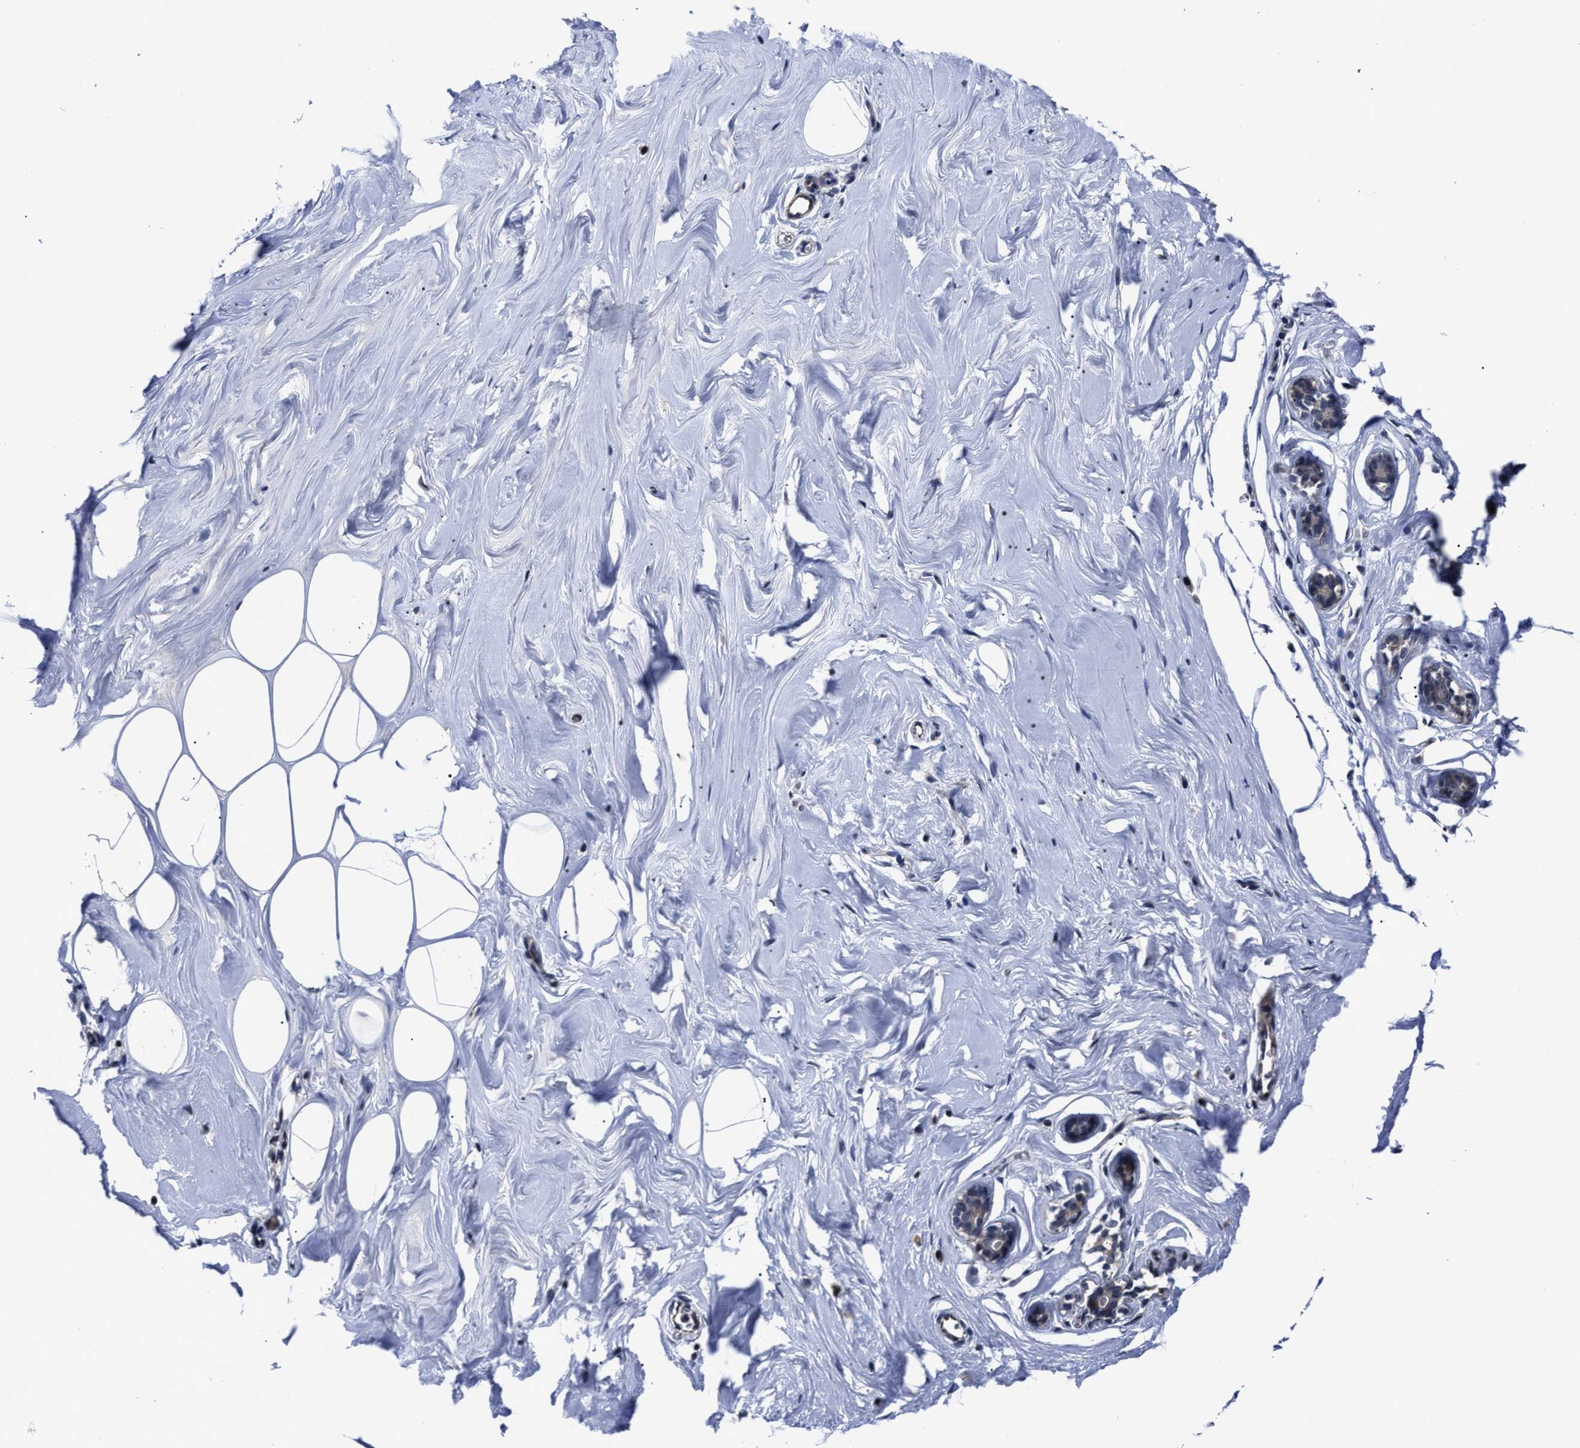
{"staining": {"intensity": "negative", "quantity": "none", "location": "none"}, "tissue": "adipose tissue", "cell_type": "Adipocytes", "image_type": "normal", "snomed": [{"axis": "morphology", "description": "Normal tissue, NOS"}, {"axis": "morphology", "description": "Fibrosis, NOS"}, {"axis": "topography", "description": "Breast"}, {"axis": "topography", "description": "Adipose tissue"}], "caption": "Adipose tissue stained for a protein using IHC demonstrates no positivity adipocytes.", "gene": "RSBN1L", "patient": {"sex": "female", "age": 39}}